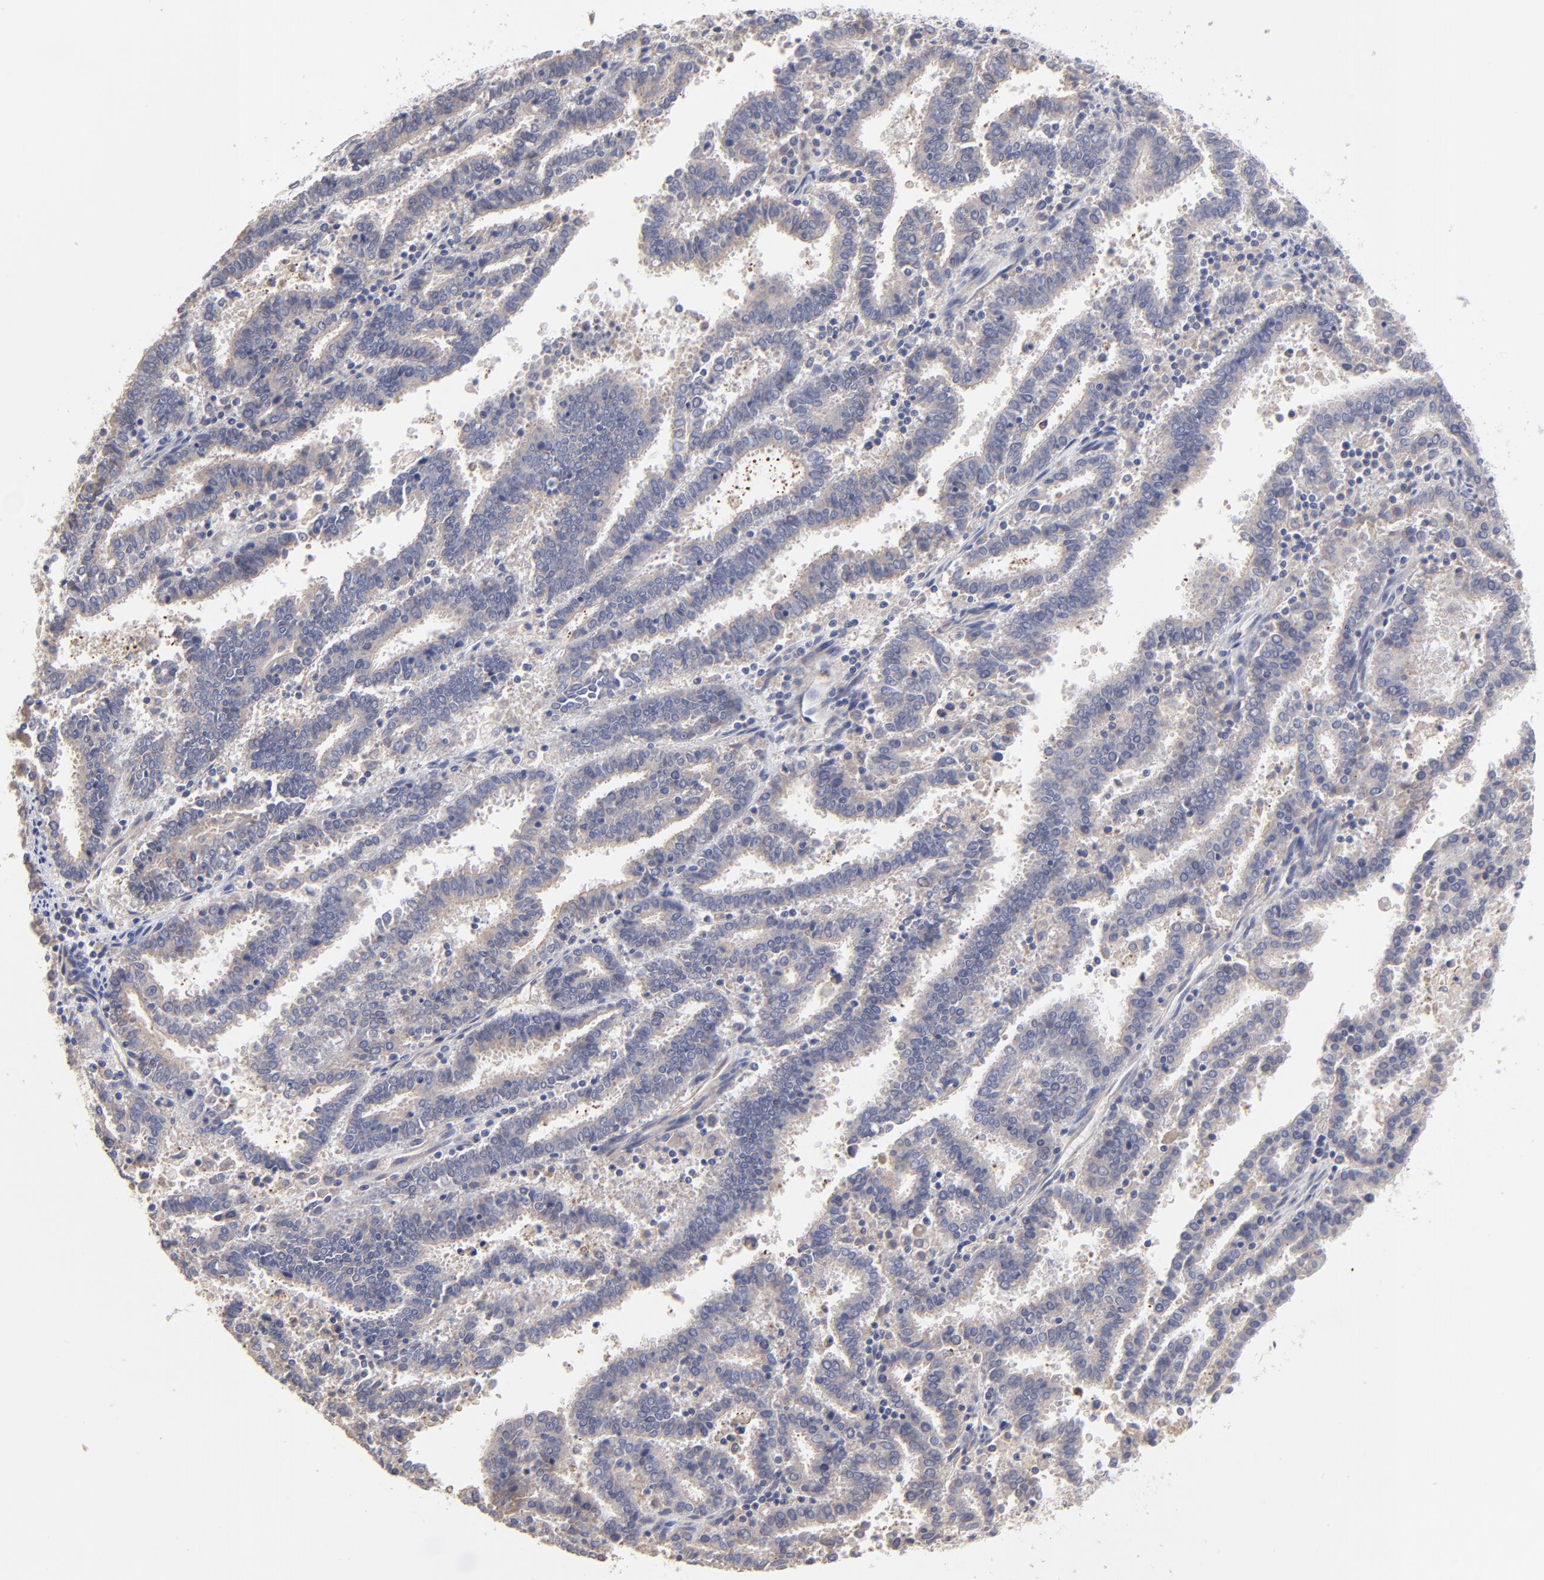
{"staining": {"intensity": "weak", "quantity": "<25%", "location": "cytoplasmic/membranous"}, "tissue": "endometrial cancer", "cell_type": "Tumor cells", "image_type": "cancer", "snomed": [{"axis": "morphology", "description": "Adenocarcinoma, NOS"}, {"axis": "topography", "description": "Uterus"}], "caption": "Immunohistochemical staining of endometrial cancer exhibits no significant expression in tumor cells.", "gene": "SULF2", "patient": {"sex": "female", "age": 83}}